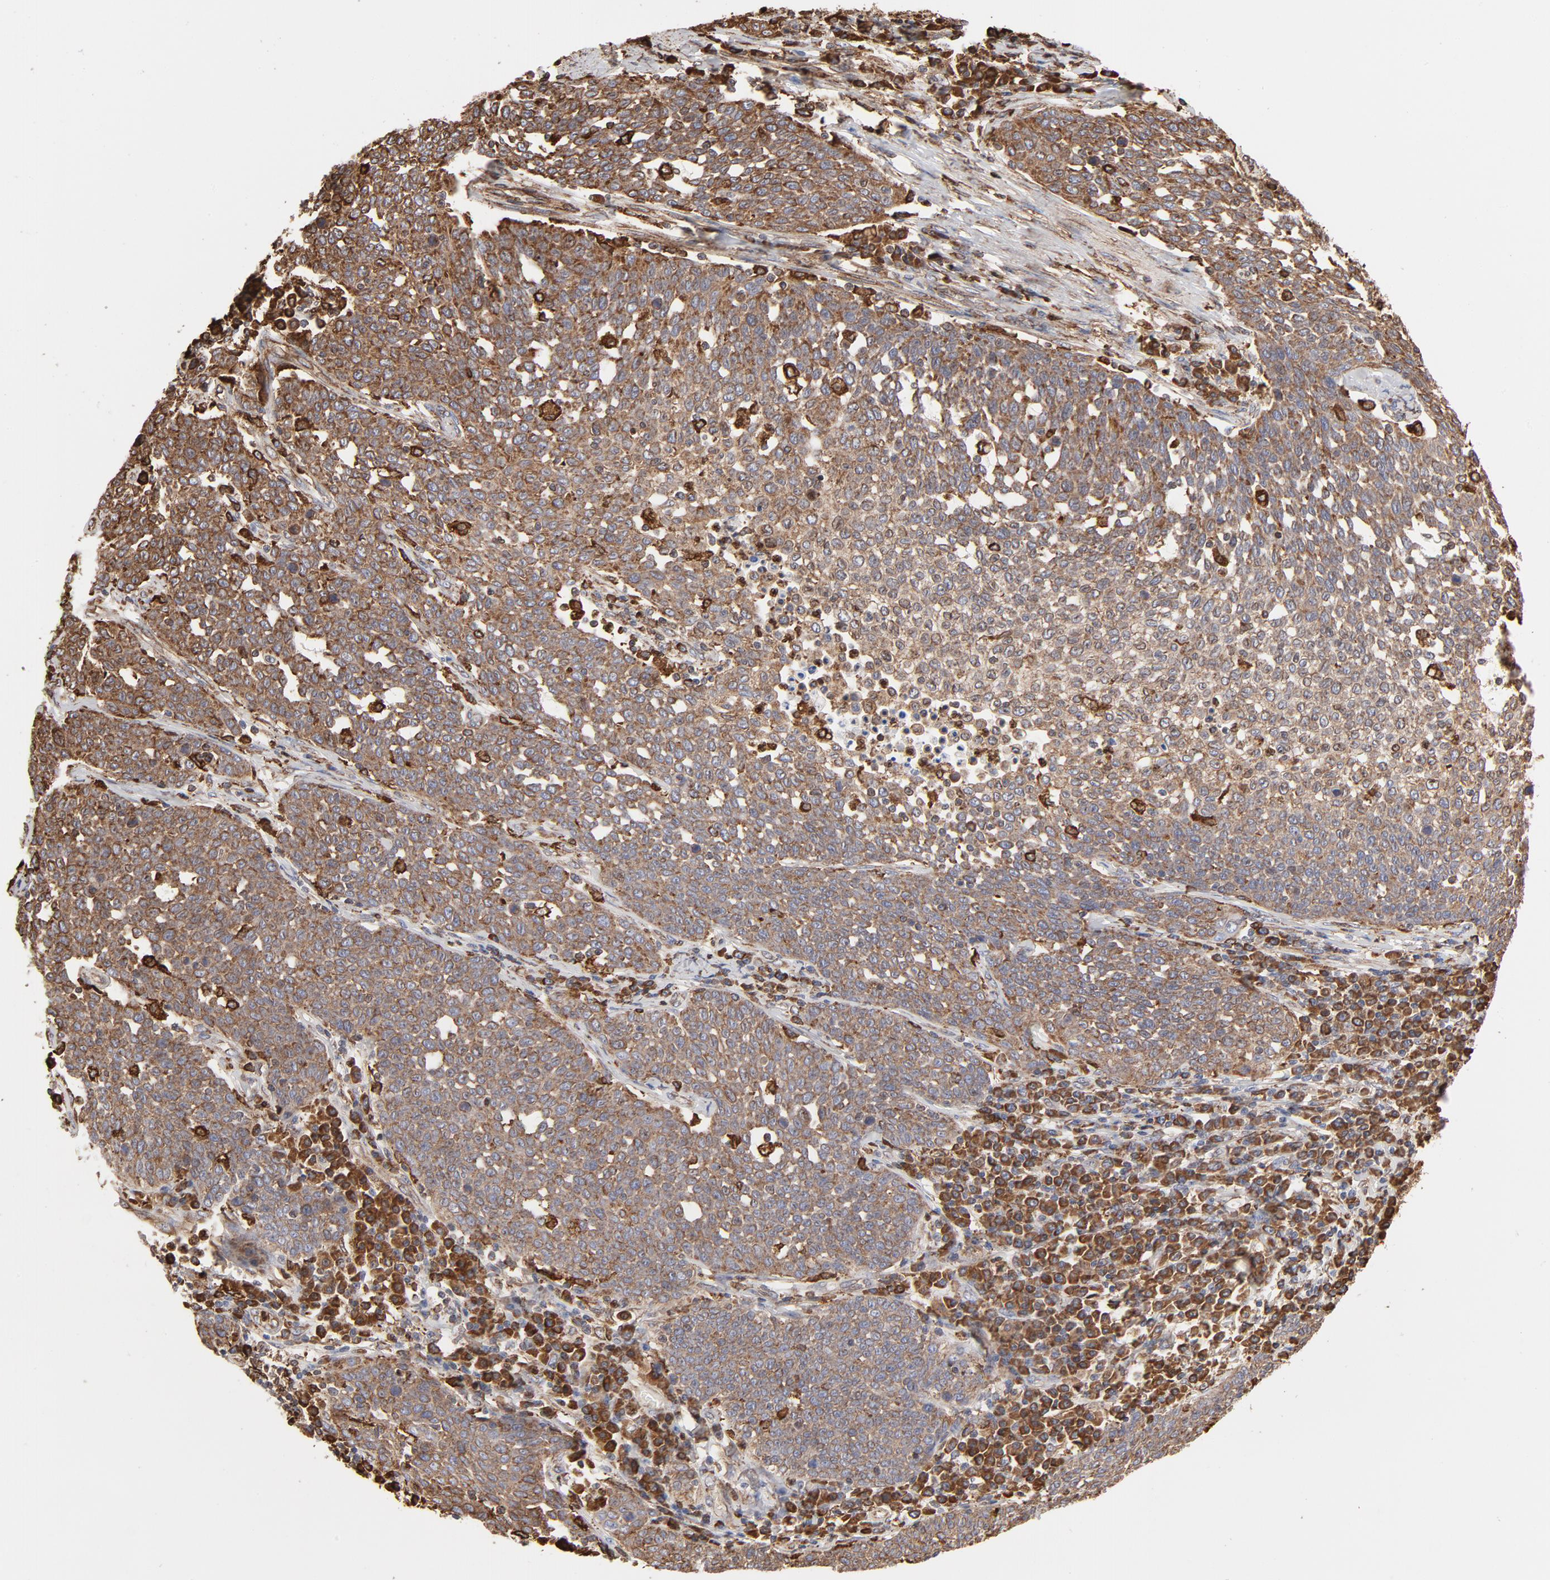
{"staining": {"intensity": "moderate", "quantity": ">75%", "location": "cytoplasmic/membranous"}, "tissue": "cervical cancer", "cell_type": "Tumor cells", "image_type": "cancer", "snomed": [{"axis": "morphology", "description": "Squamous cell carcinoma, NOS"}, {"axis": "topography", "description": "Cervix"}], "caption": "A micrograph showing moderate cytoplasmic/membranous staining in approximately >75% of tumor cells in squamous cell carcinoma (cervical), as visualized by brown immunohistochemical staining.", "gene": "CANX", "patient": {"sex": "female", "age": 34}}